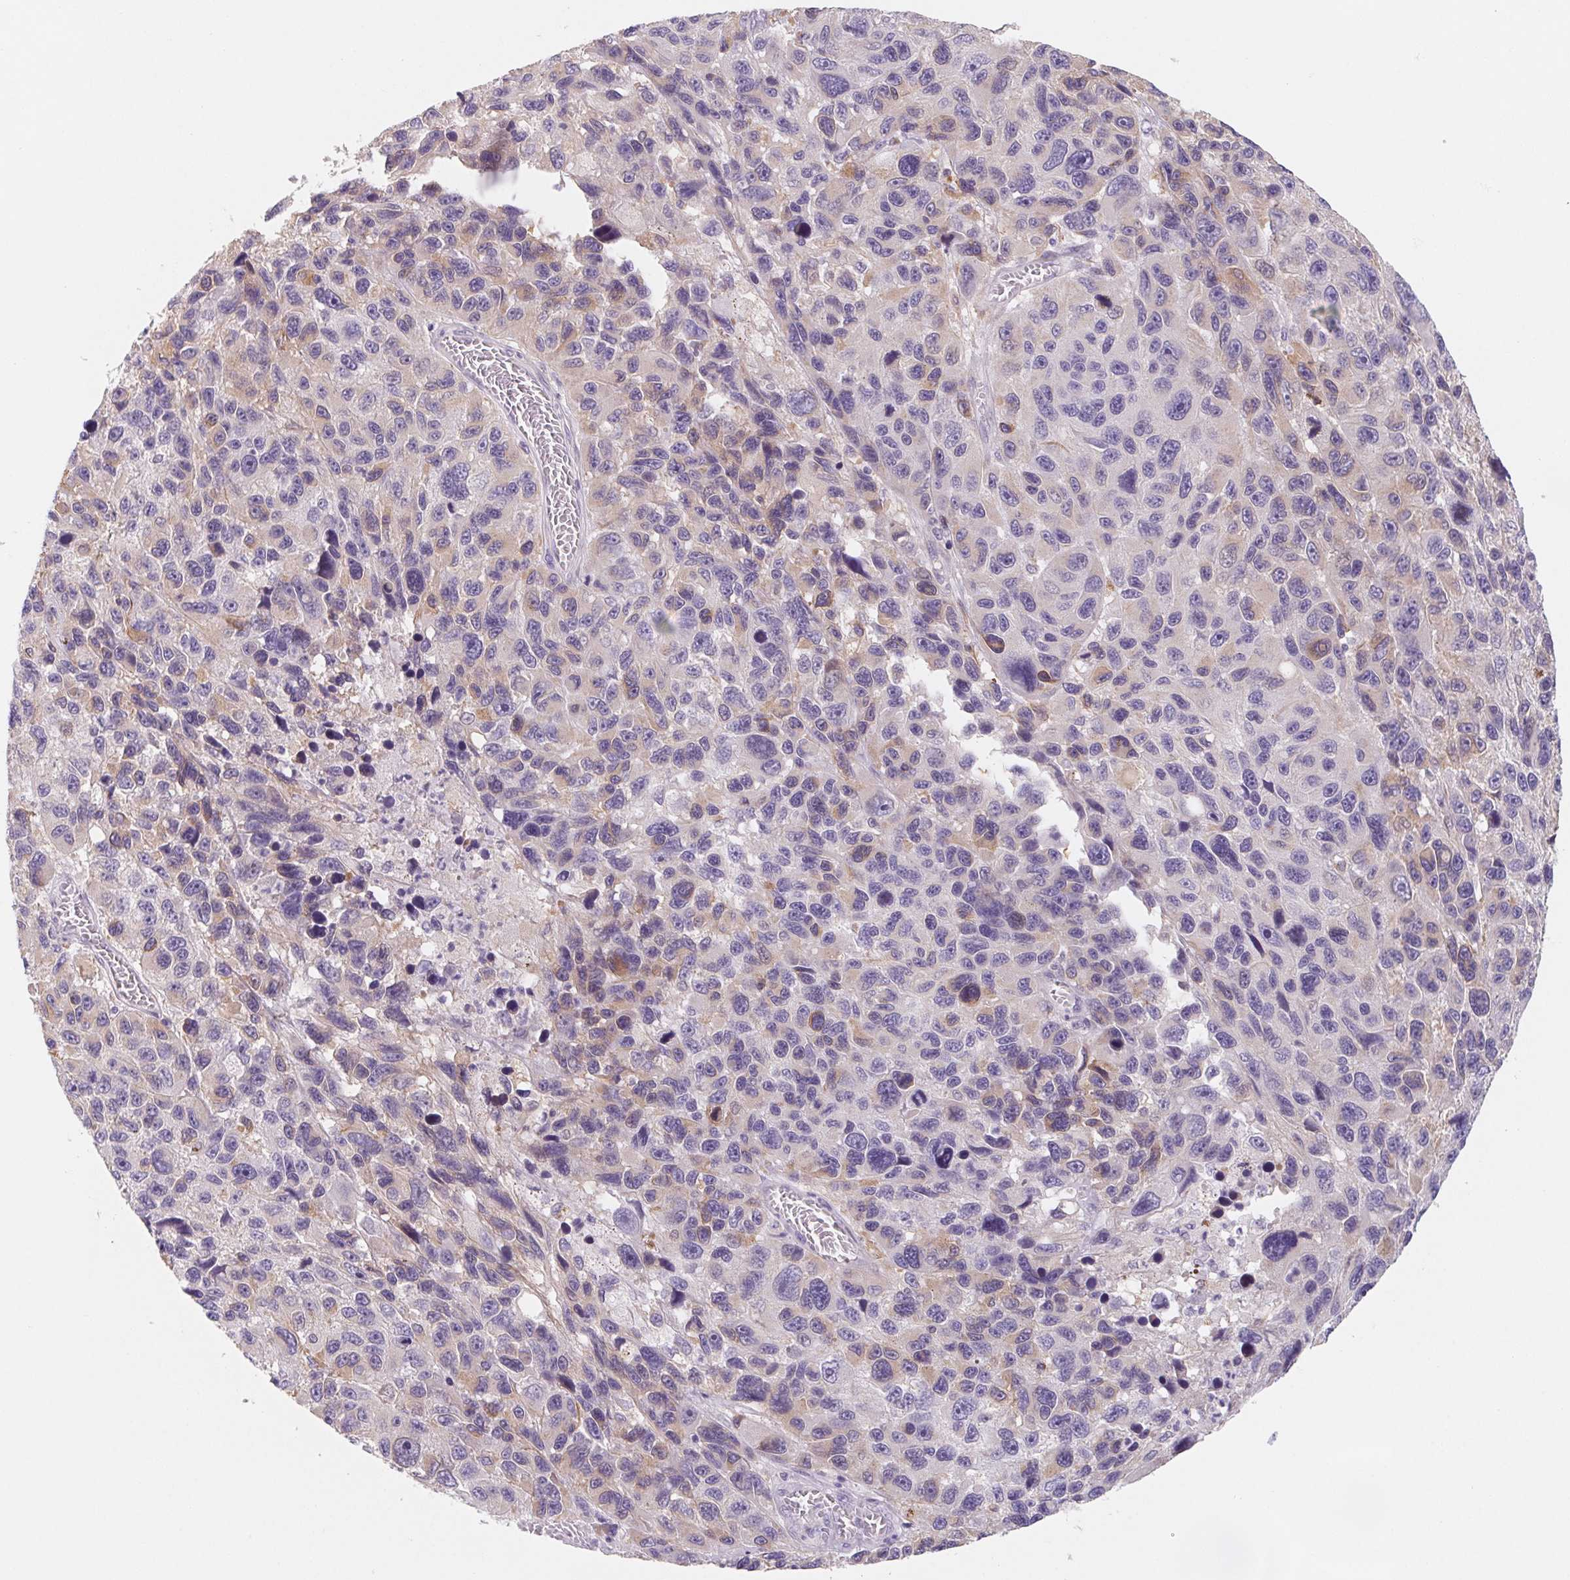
{"staining": {"intensity": "weak", "quantity": "<25%", "location": "cytoplasmic/membranous"}, "tissue": "melanoma", "cell_type": "Tumor cells", "image_type": "cancer", "snomed": [{"axis": "morphology", "description": "Malignant melanoma, NOS"}, {"axis": "topography", "description": "Skin"}], "caption": "An image of malignant melanoma stained for a protein displays no brown staining in tumor cells.", "gene": "CTNND2", "patient": {"sex": "male", "age": 53}}